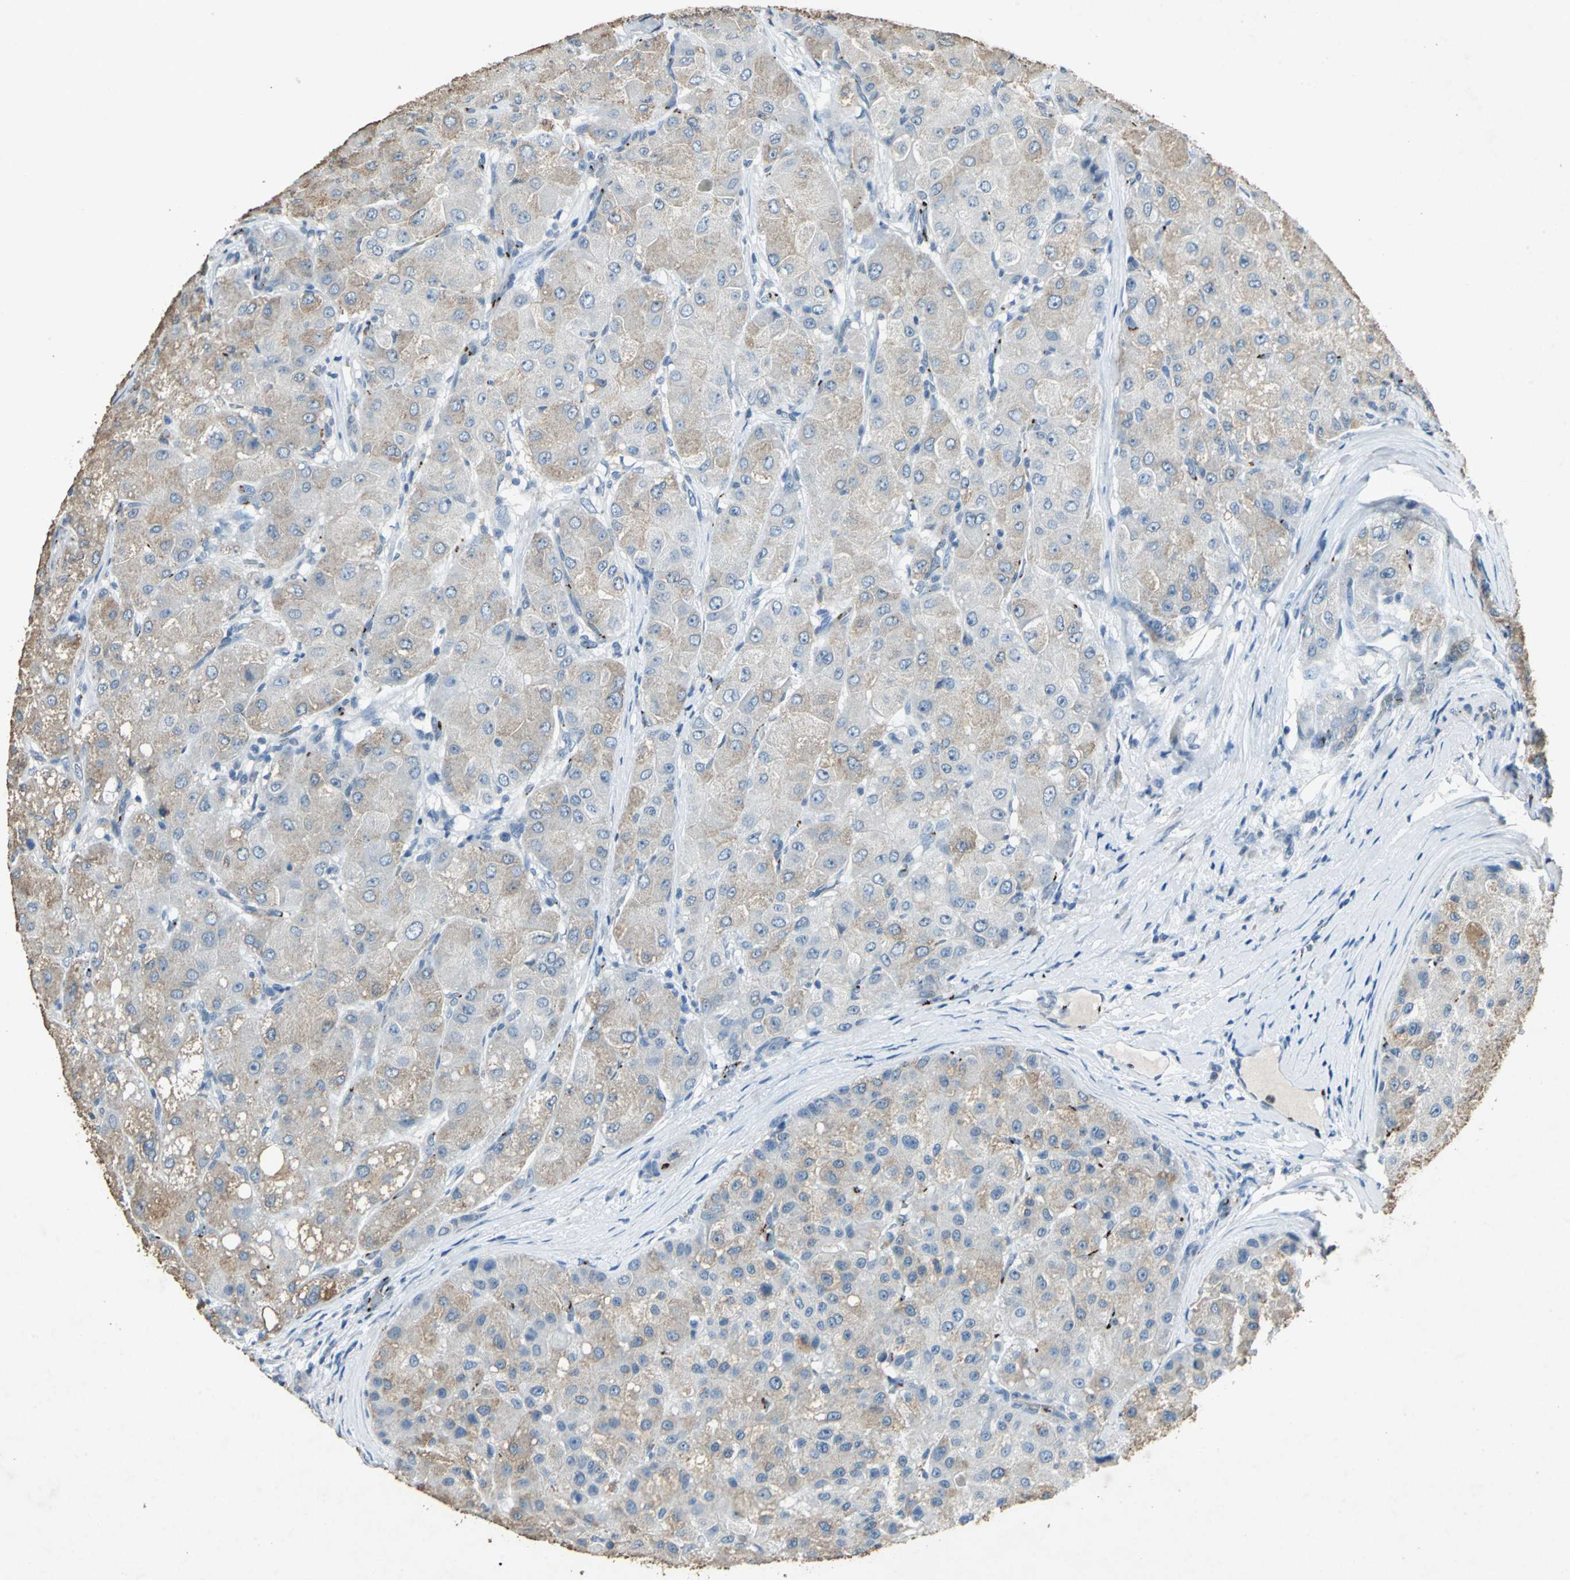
{"staining": {"intensity": "weak", "quantity": "25%-75%", "location": "cytoplasmic/membranous"}, "tissue": "liver cancer", "cell_type": "Tumor cells", "image_type": "cancer", "snomed": [{"axis": "morphology", "description": "Carcinoma, Hepatocellular, NOS"}, {"axis": "topography", "description": "Liver"}], "caption": "DAB (3,3'-diaminobenzidine) immunohistochemical staining of human hepatocellular carcinoma (liver) demonstrates weak cytoplasmic/membranous protein staining in approximately 25%-75% of tumor cells.", "gene": "CAMK2B", "patient": {"sex": "male", "age": 80}}